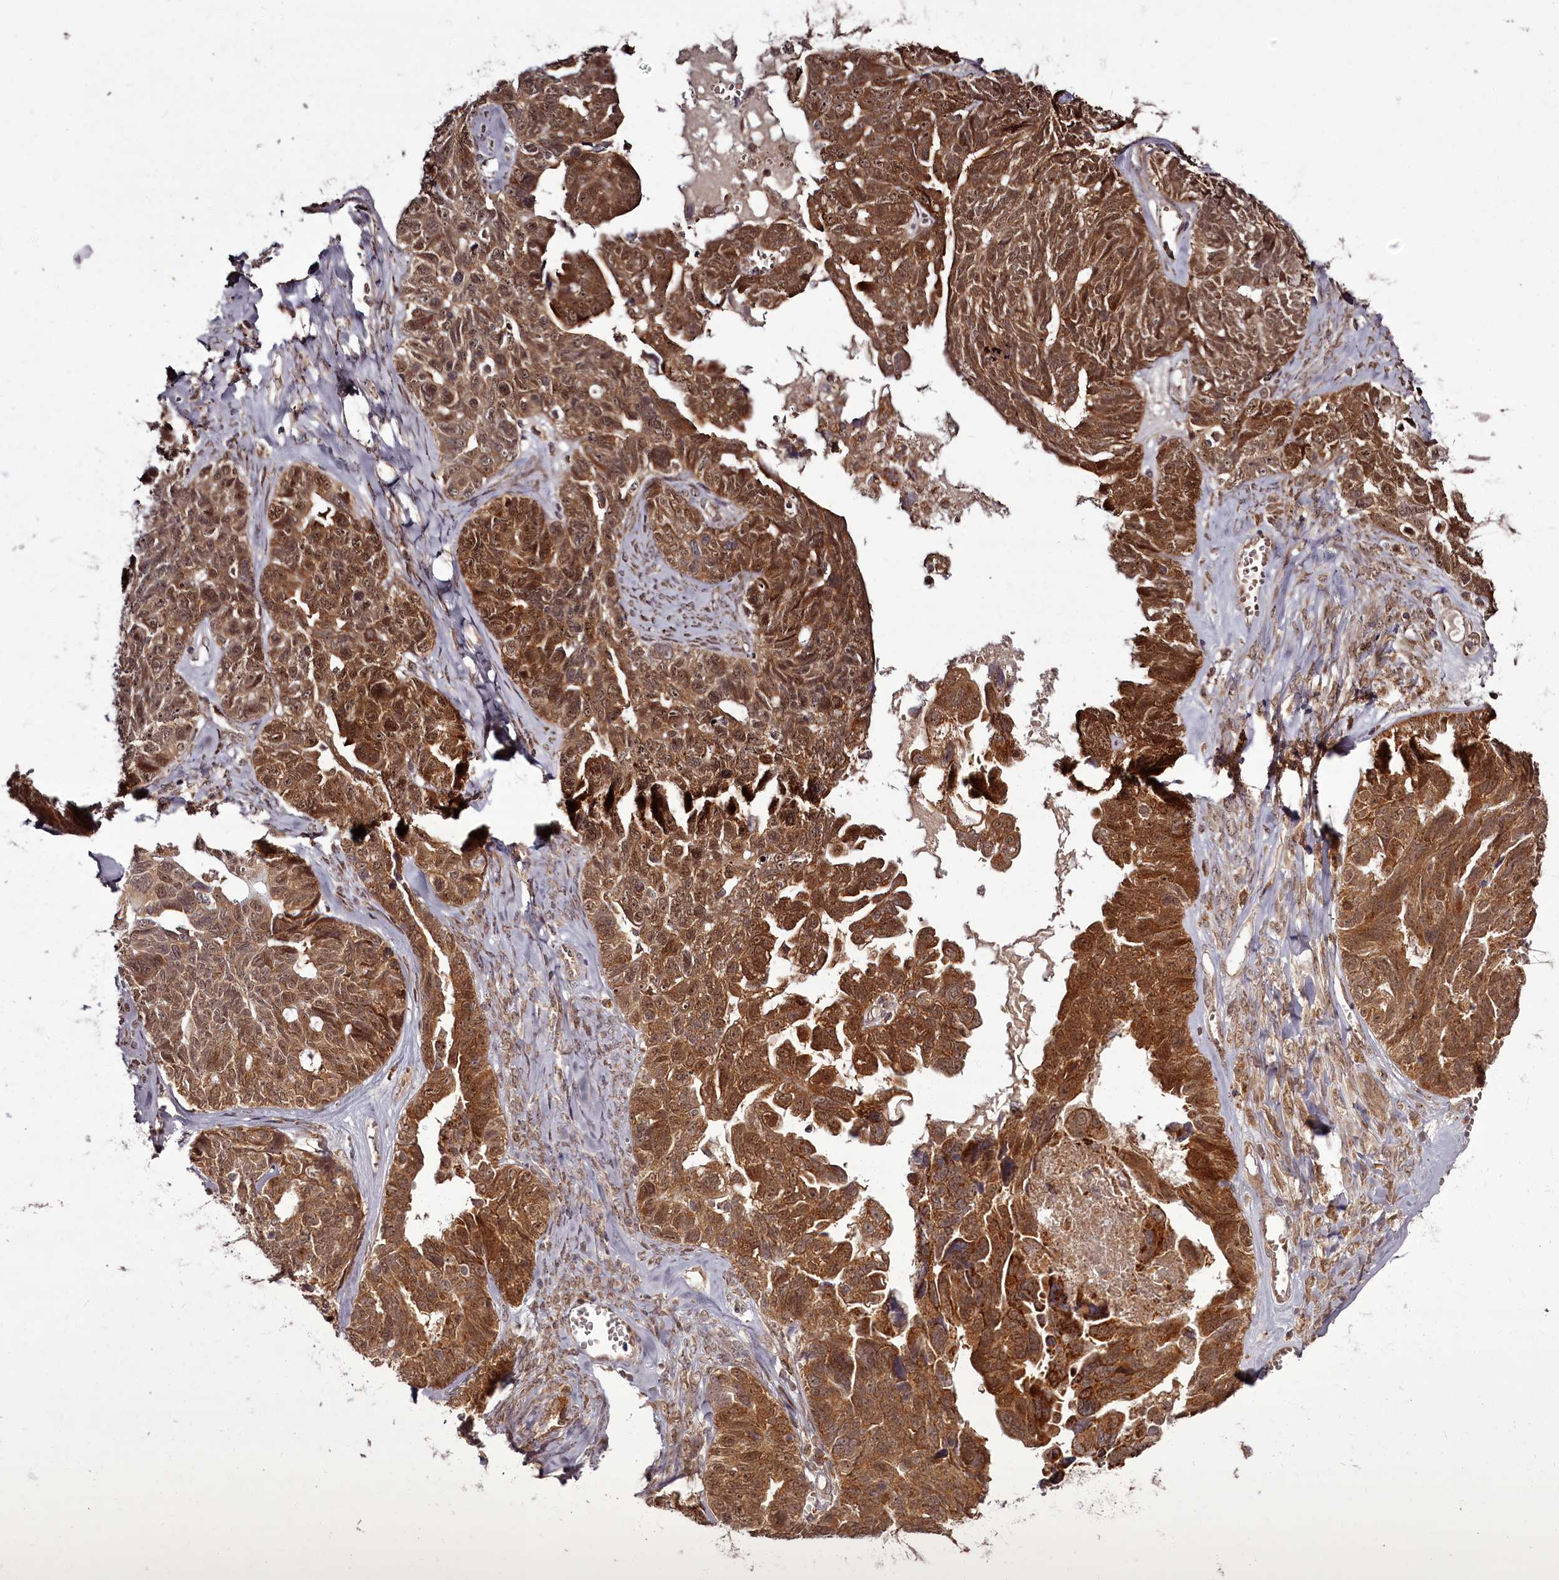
{"staining": {"intensity": "strong", "quantity": ">75%", "location": "cytoplasmic/membranous,nuclear"}, "tissue": "ovarian cancer", "cell_type": "Tumor cells", "image_type": "cancer", "snomed": [{"axis": "morphology", "description": "Cystadenocarcinoma, serous, NOS"}, {"axis": "topography", "description": "Ovary"}], "caption": "A high-resolution micrograph shows IHC staining of ovarian cancer, which demonstrates strong cytoplasmic/membranous and nuclear expression in approximately >75% of tumor cells.", "gene": "PCBP2", "patient": {"sex": "female", "age": 79}}